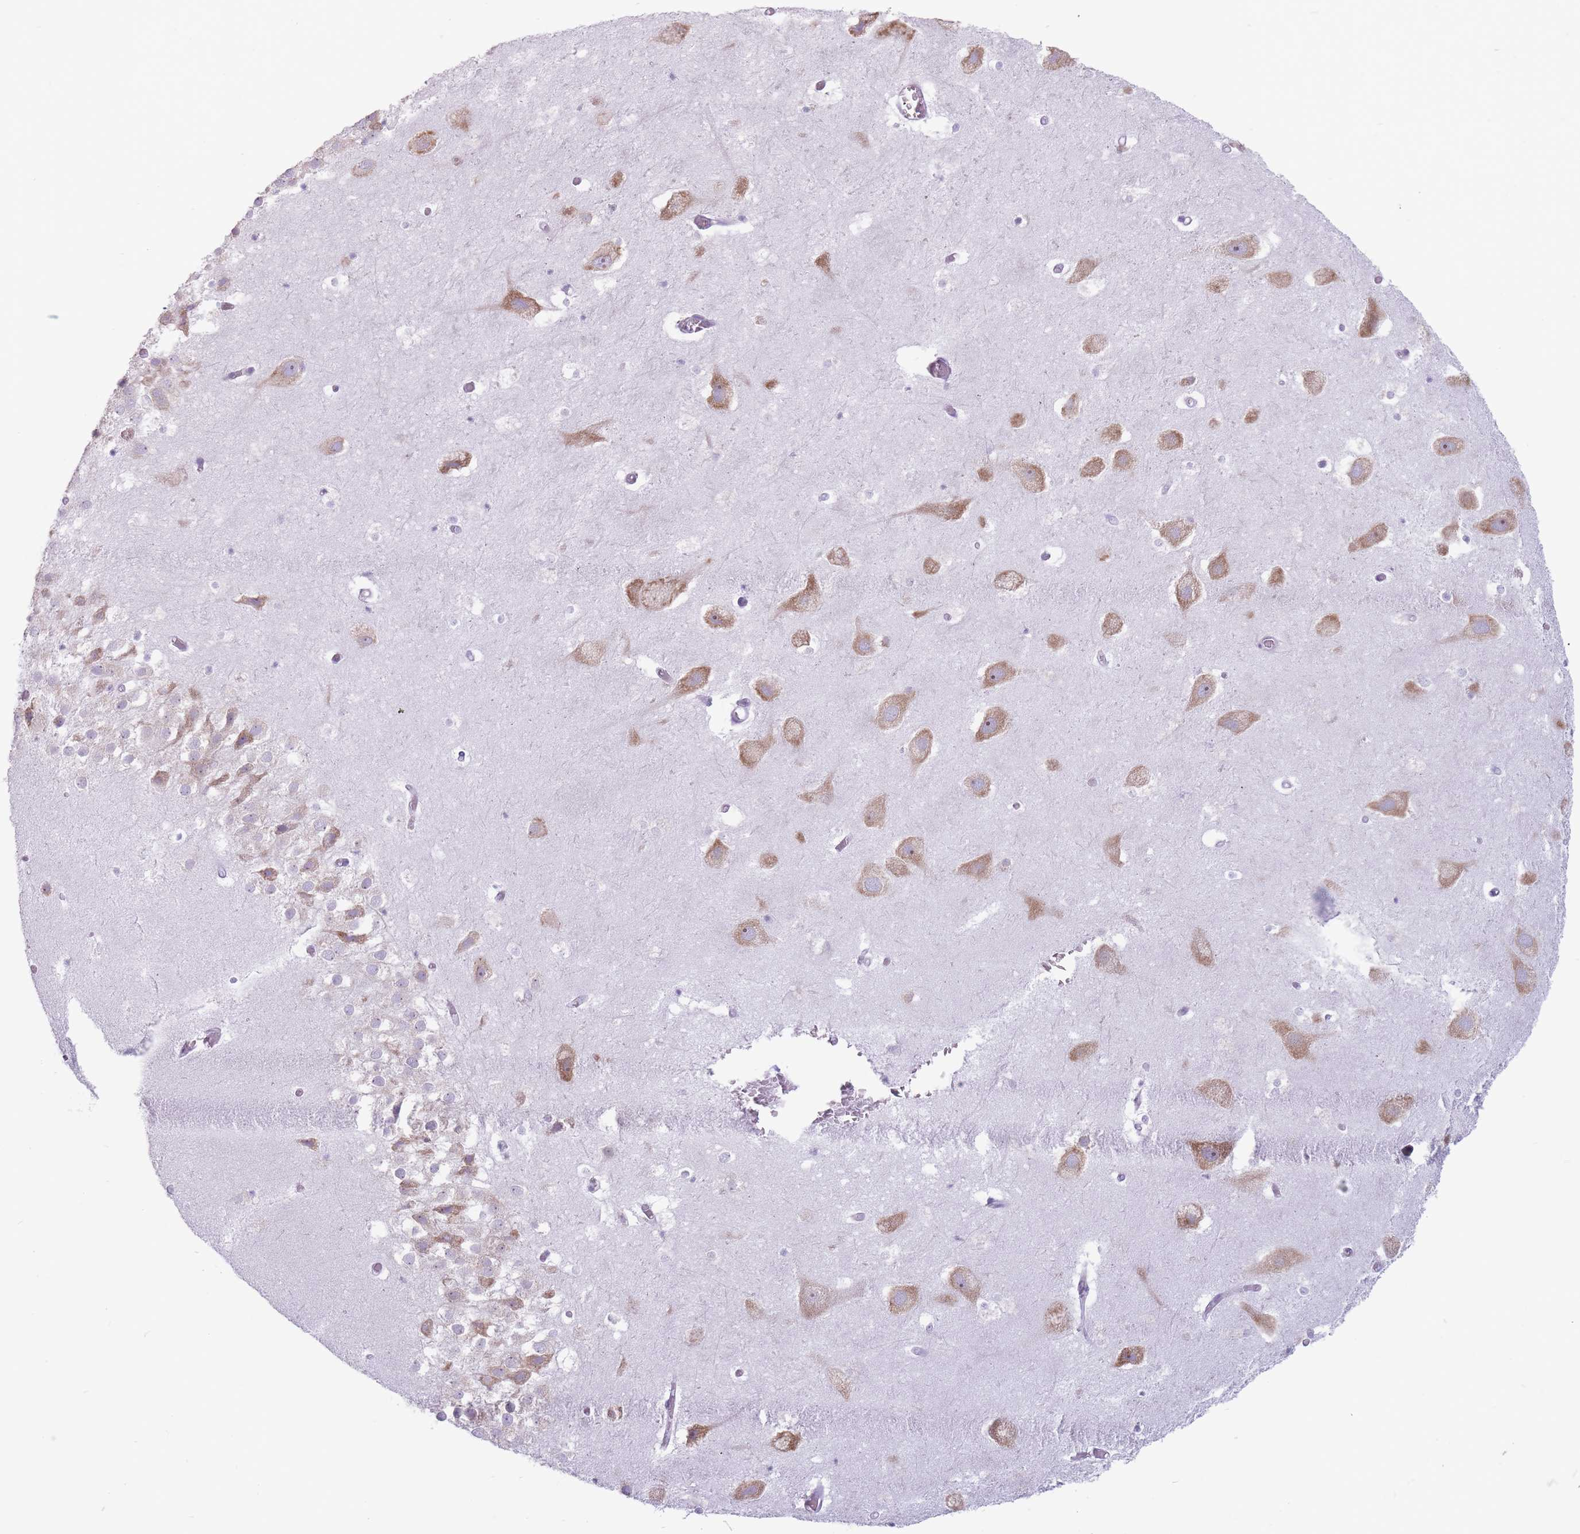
{"staining": {"intensity": "weak", "quantity": "<25%", "location": "cytoplasmic/membranous"}, "tissue": "hippocampus", "cell_type": "Glial cells", "image_type": "normal", "snomed": [{"axis": "morphology", "description": "Normal tissue, NOS"}, {"axis": "topography", "description": "Hippocampus"}], "caption": "IHC micrograph of benign human hippocampus stained for a protein (brown), which demonstrates no expression in glial cells. (DAB immunohistochemistry, high magnification).", "gene": "RPL18", "patient": {"sex": "female", "age": 52}}